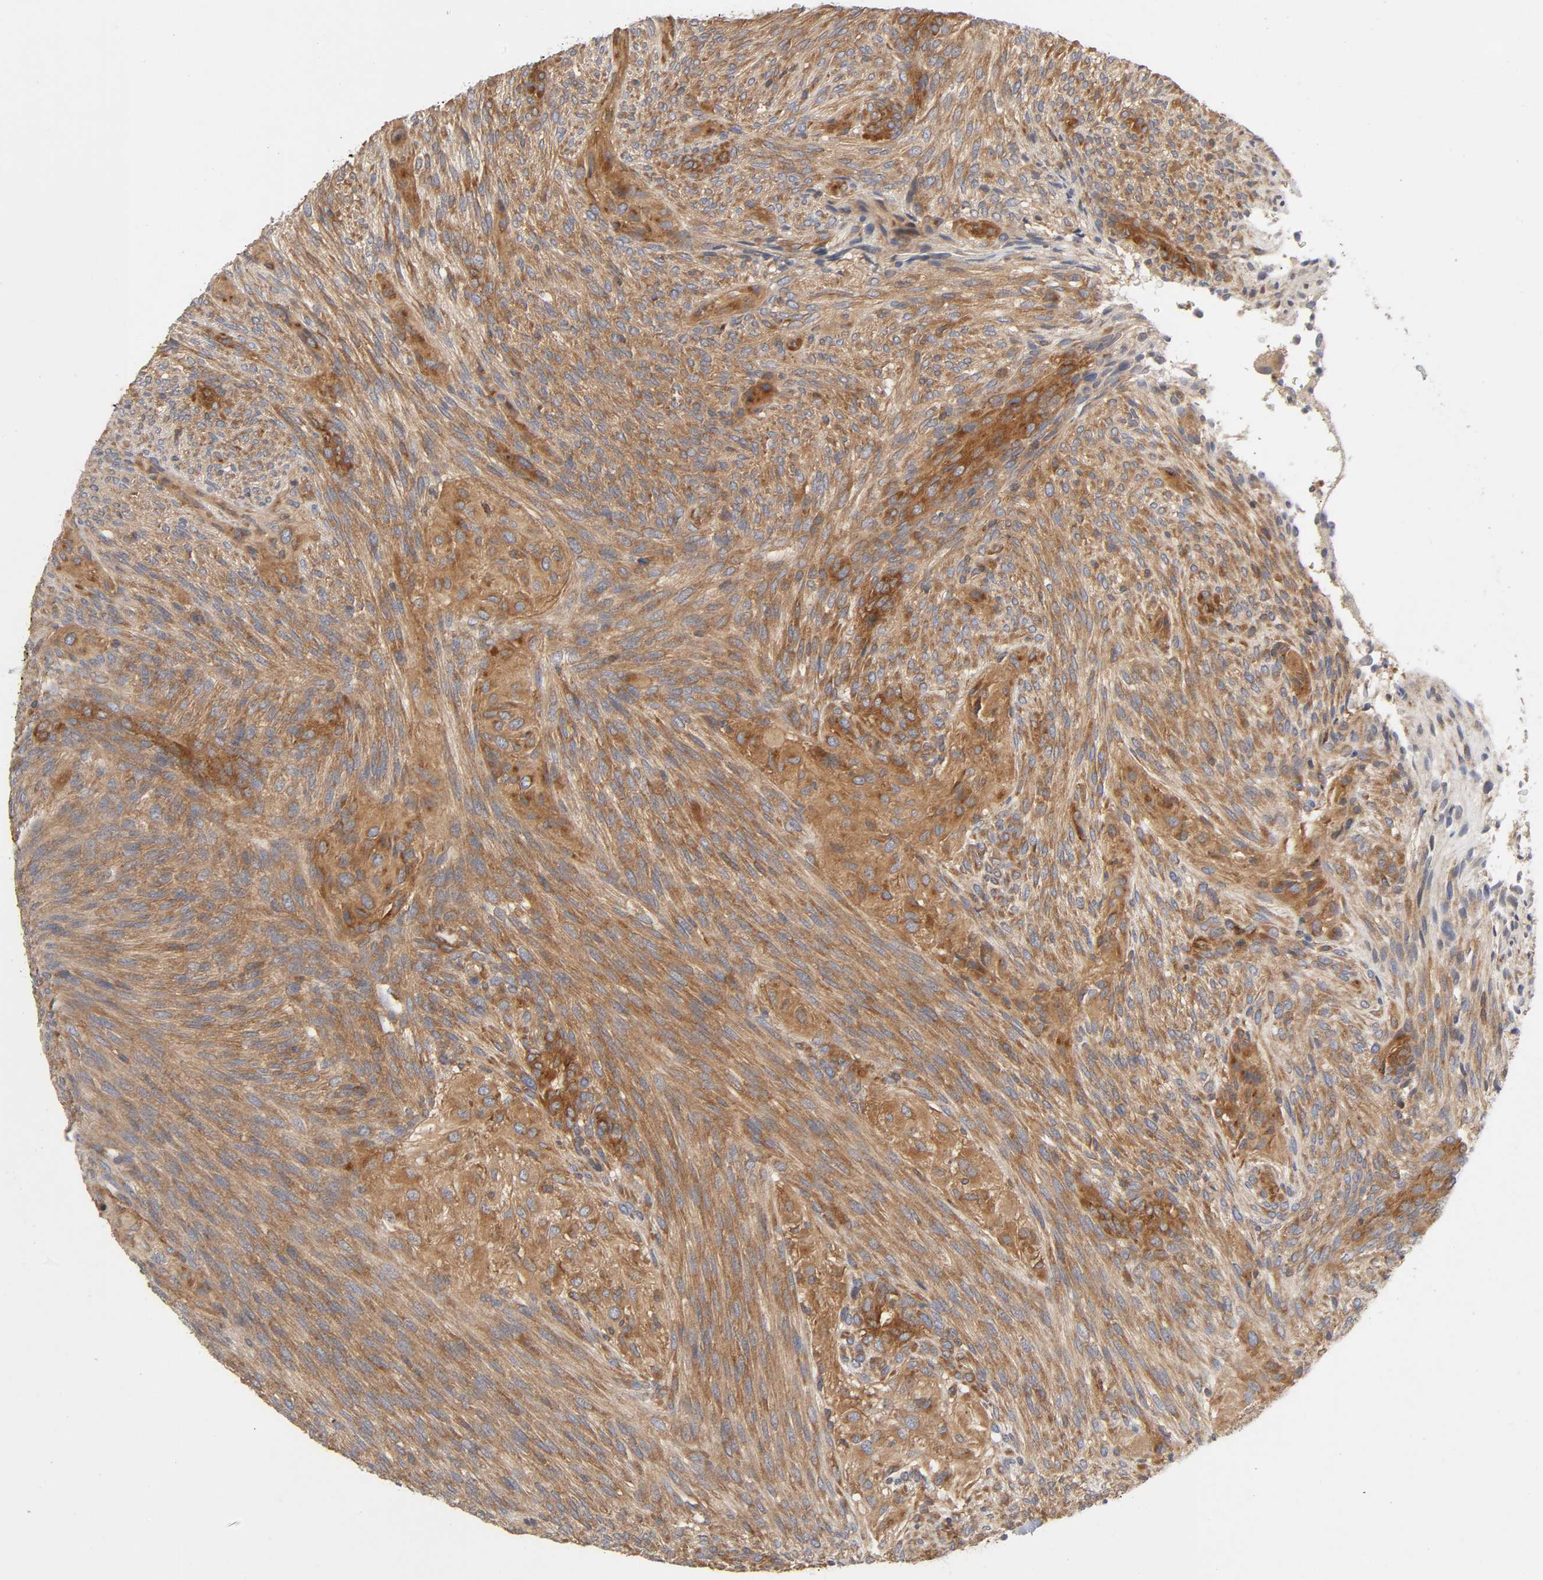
{"staining": {"intensity": "moderate", "quantity": ">75%", "location": "cytoplasmic/membranous"}, "tissue": "glioma", "cell_type": "Tumor cells", "image_type": "cancer", "snomed": [{"axis": "morphology", "description": "Glioma, malignant, High grade"}, {"axis": "topography", "description": "Cerebral cortex"}], "caption": "A micrograph of human glioma stained for a protein reveals moderate cytoplasmic/membranous brown staining in tumor cells.", "gene": "SCHIP1", "patient": {"sex": "female", "age": 55}}